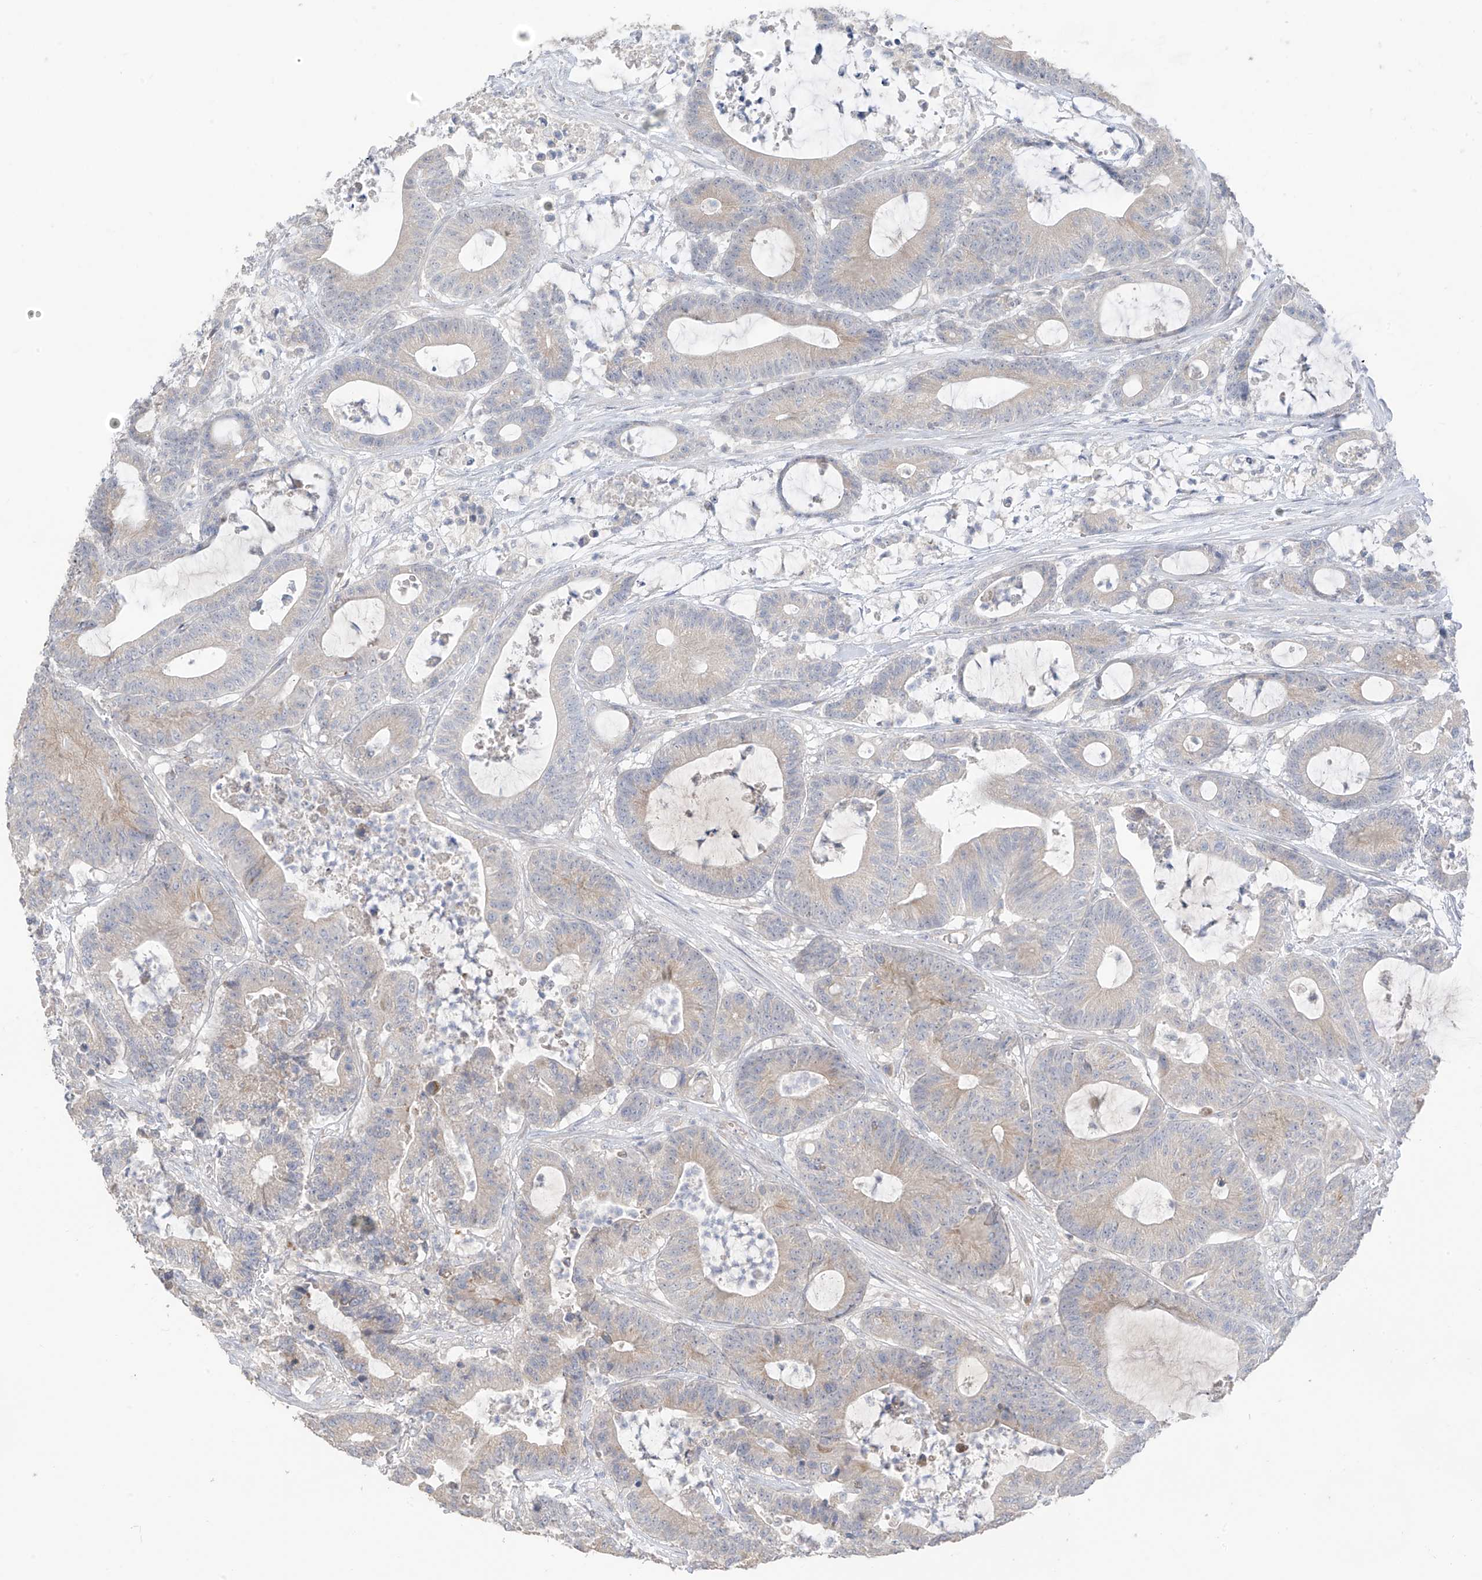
{"staining": {"intensity": "weak", "quantity": "<25%", "location": "cytoplasmic/membranous"}, "tissue": "colorectal cancer", "cell_type": "Tumor cells", "image_type": "cancer", "snomed": [{"axis": "morphology", "description": "Adenocarcinoma, NOS"}, {"axis": "topography", "description": "Colon"}], "caption": "The photomicrograph shows no staining of tumor cells in adenocarcinoma (colorectal).", "gene": "NALCN", "patient": {"sex": "female", "age": 84}}